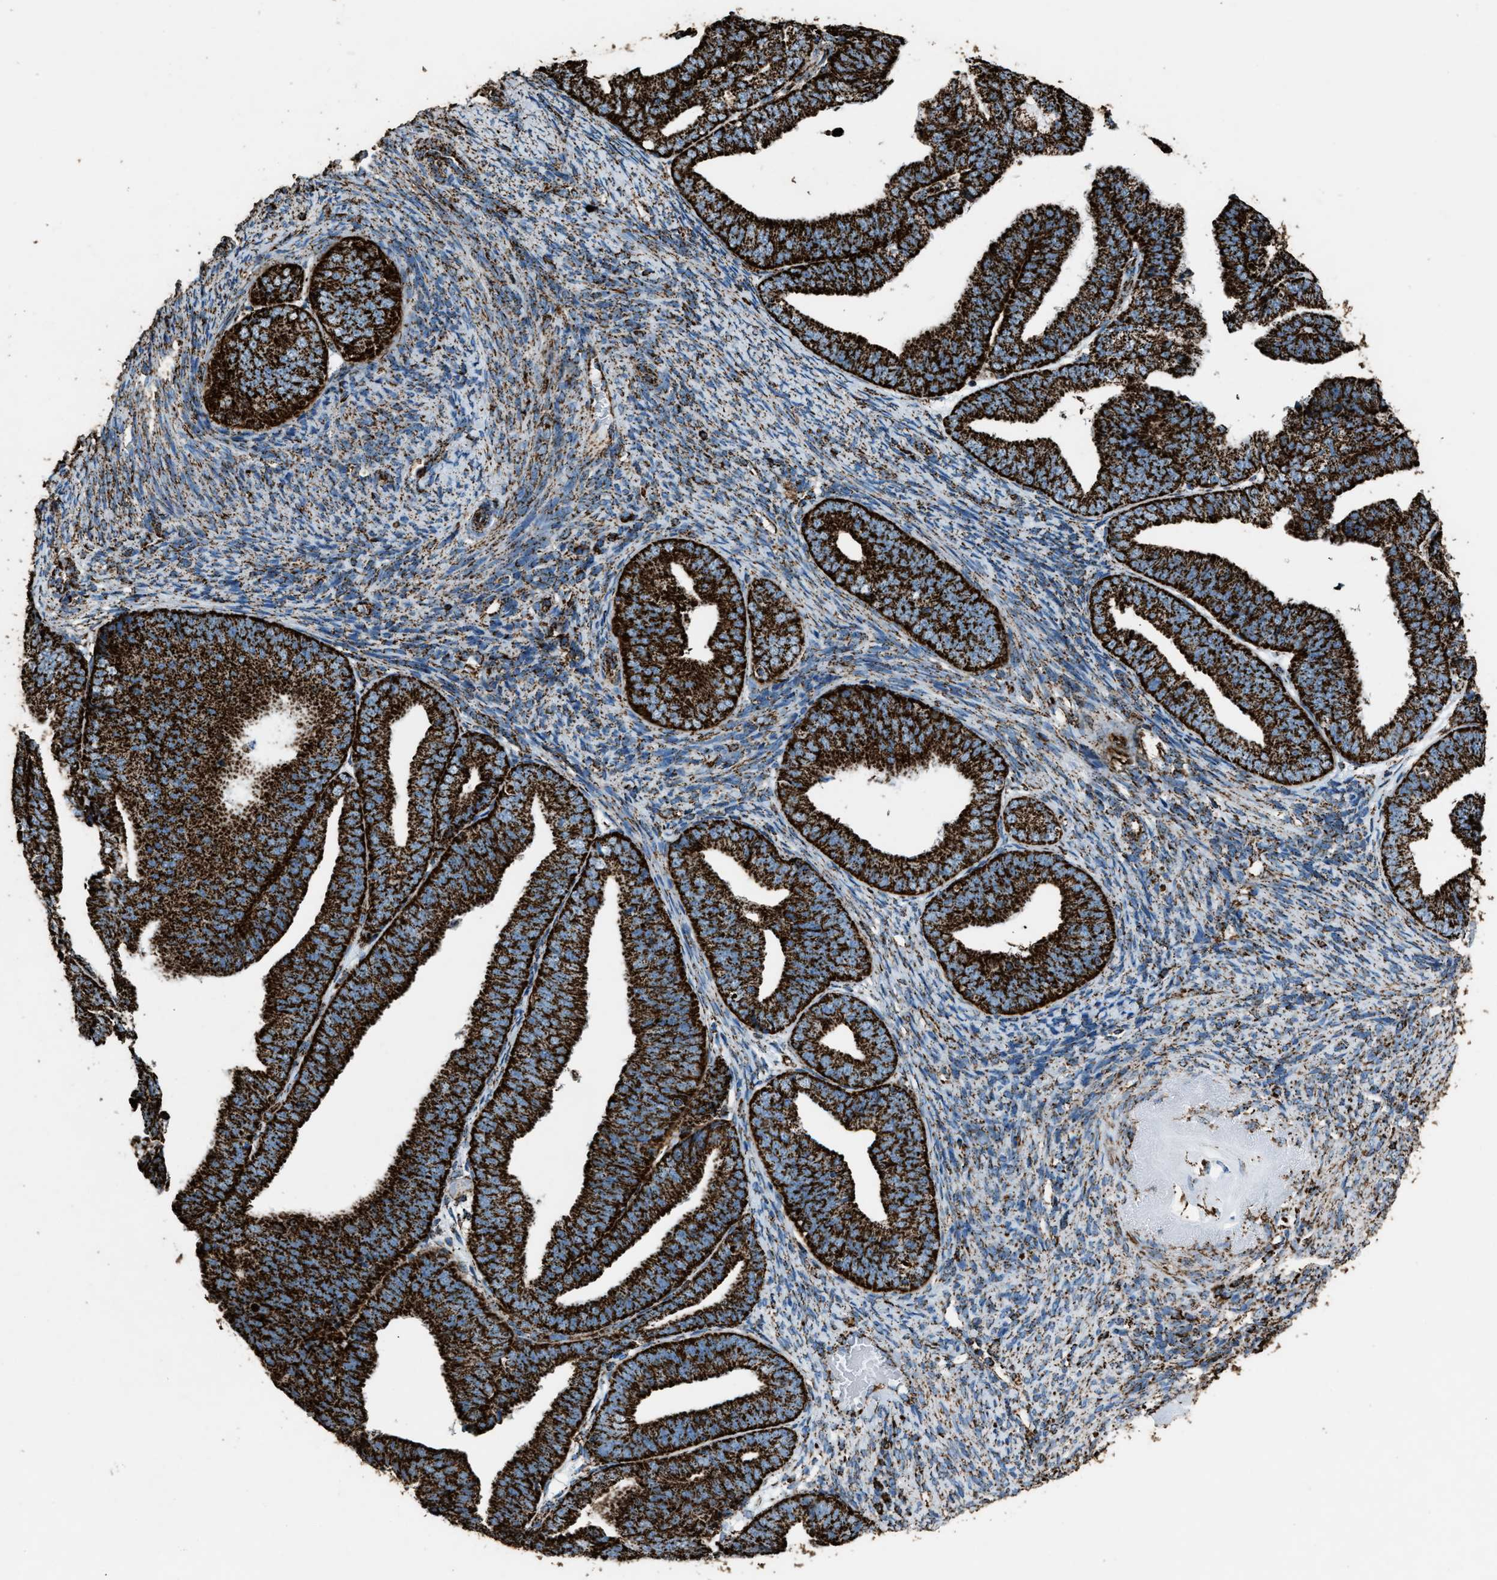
{"staining": {"intensity": "strong", "quantity": ">75%", "location": "cytoplasmic/membranous"}, "tissue": "endometrial cancer", "cell_type": "Tumor cells", "image_type": "cancer", "snomed": [{"axis": "morphology", "description": "Adenocarcinoma, NOS"}, {"axis": "topography", "description": "Endometrium"}], "caption": "Tumor cells demonstrate high levels of strong cytoplasmic/membranous staining in approximately >75% of cells in human endometrial adenocarcinoma.", "gene": "MDH2", "patient": {"sex": "female", "age": 63}}